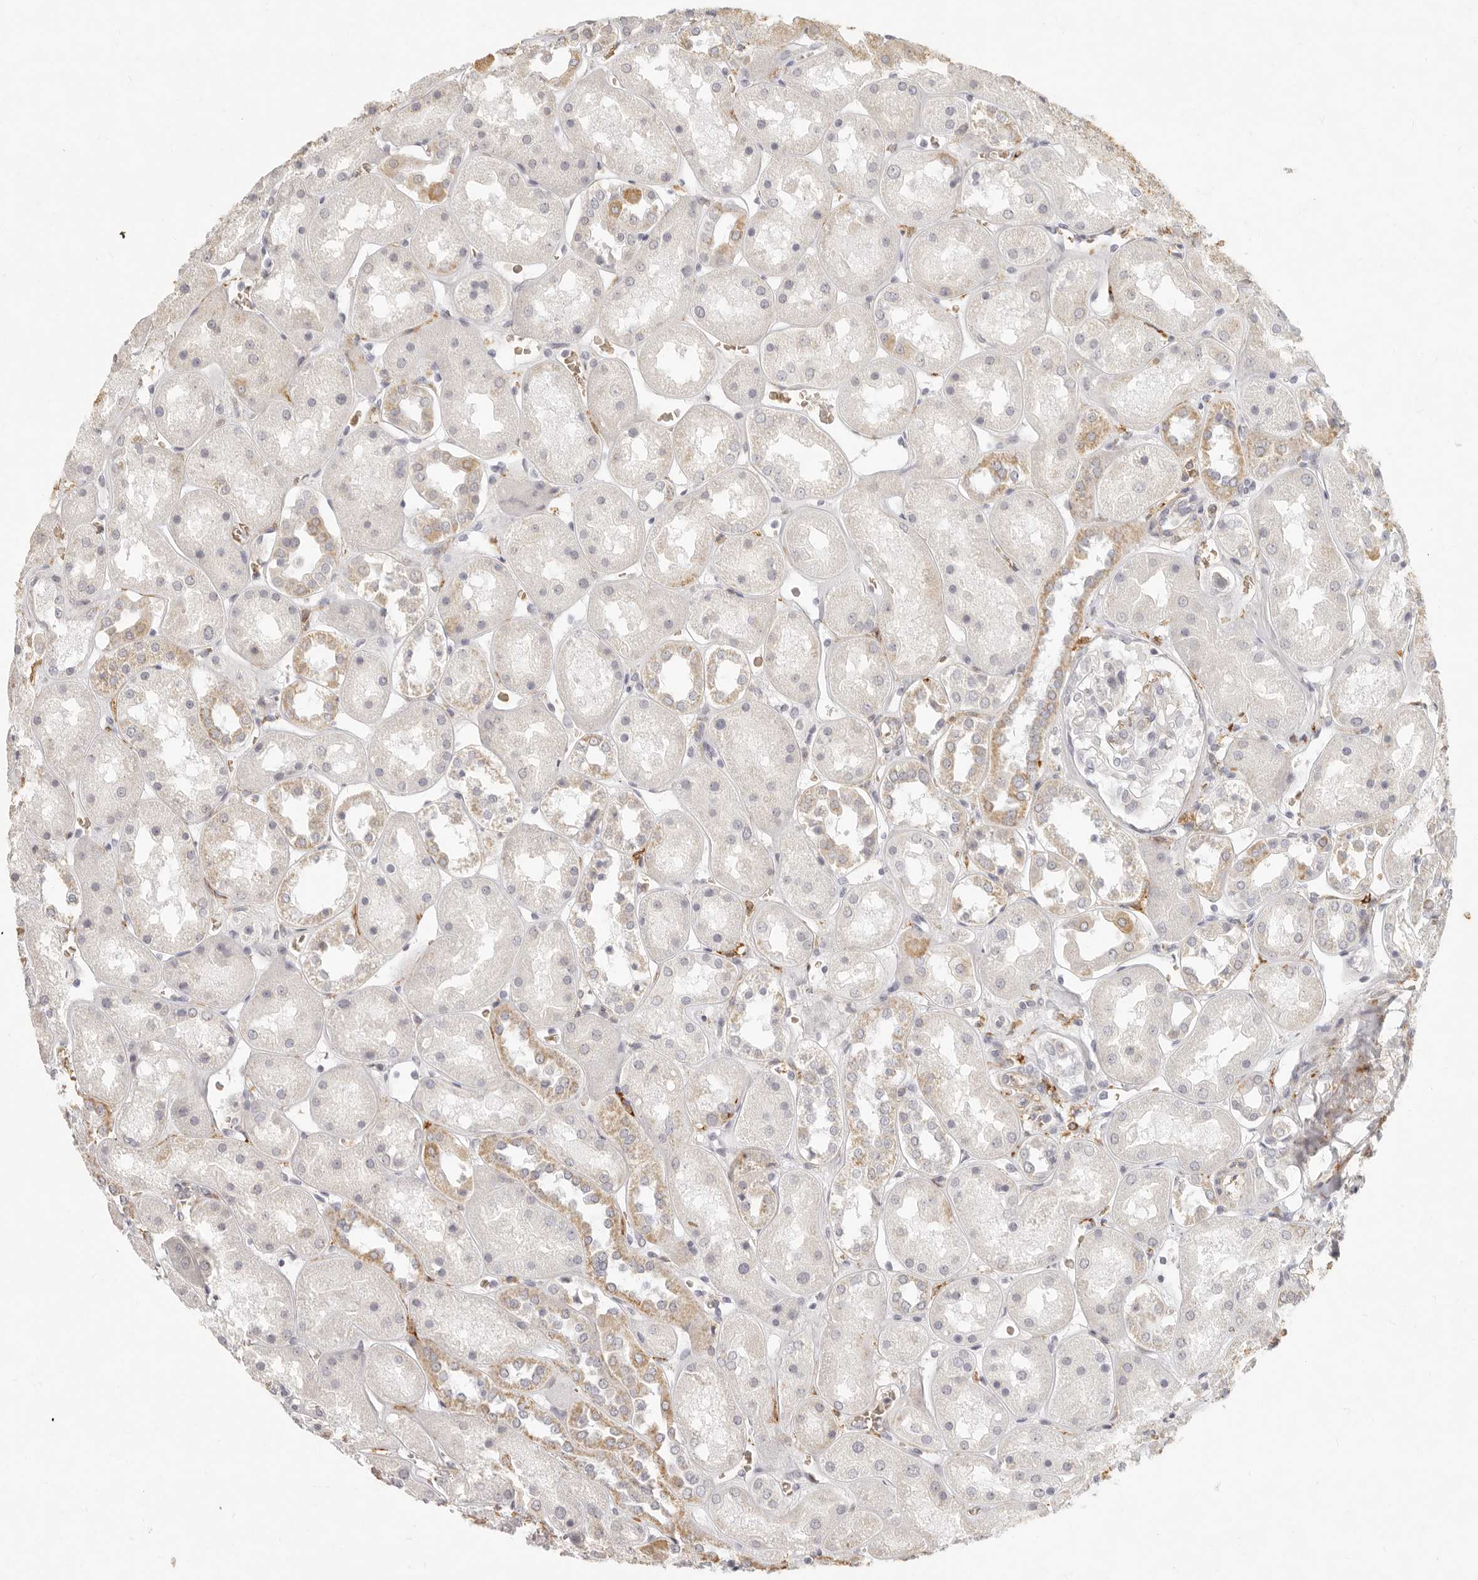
{"staining": {"intensity": "negative", "quantity": "none", "location": "none"}, "tissue": "kidney", "cell_type": "Cells in glomeruli", "image_type": "normal", "snomed": [{"axis": "morphology", "description": "Normal tissue, NOS"}, {"axis": "topography", "description": "Kidney"}], "caption": "Immunohistochemistry (IHC) histopathology image of unremarkable human kidney stained for a protein (brown), which reveals no expression in cells in glomeruli.", "gene": "NIBAN1", "patient": {"sex": "male", "age": 70}}